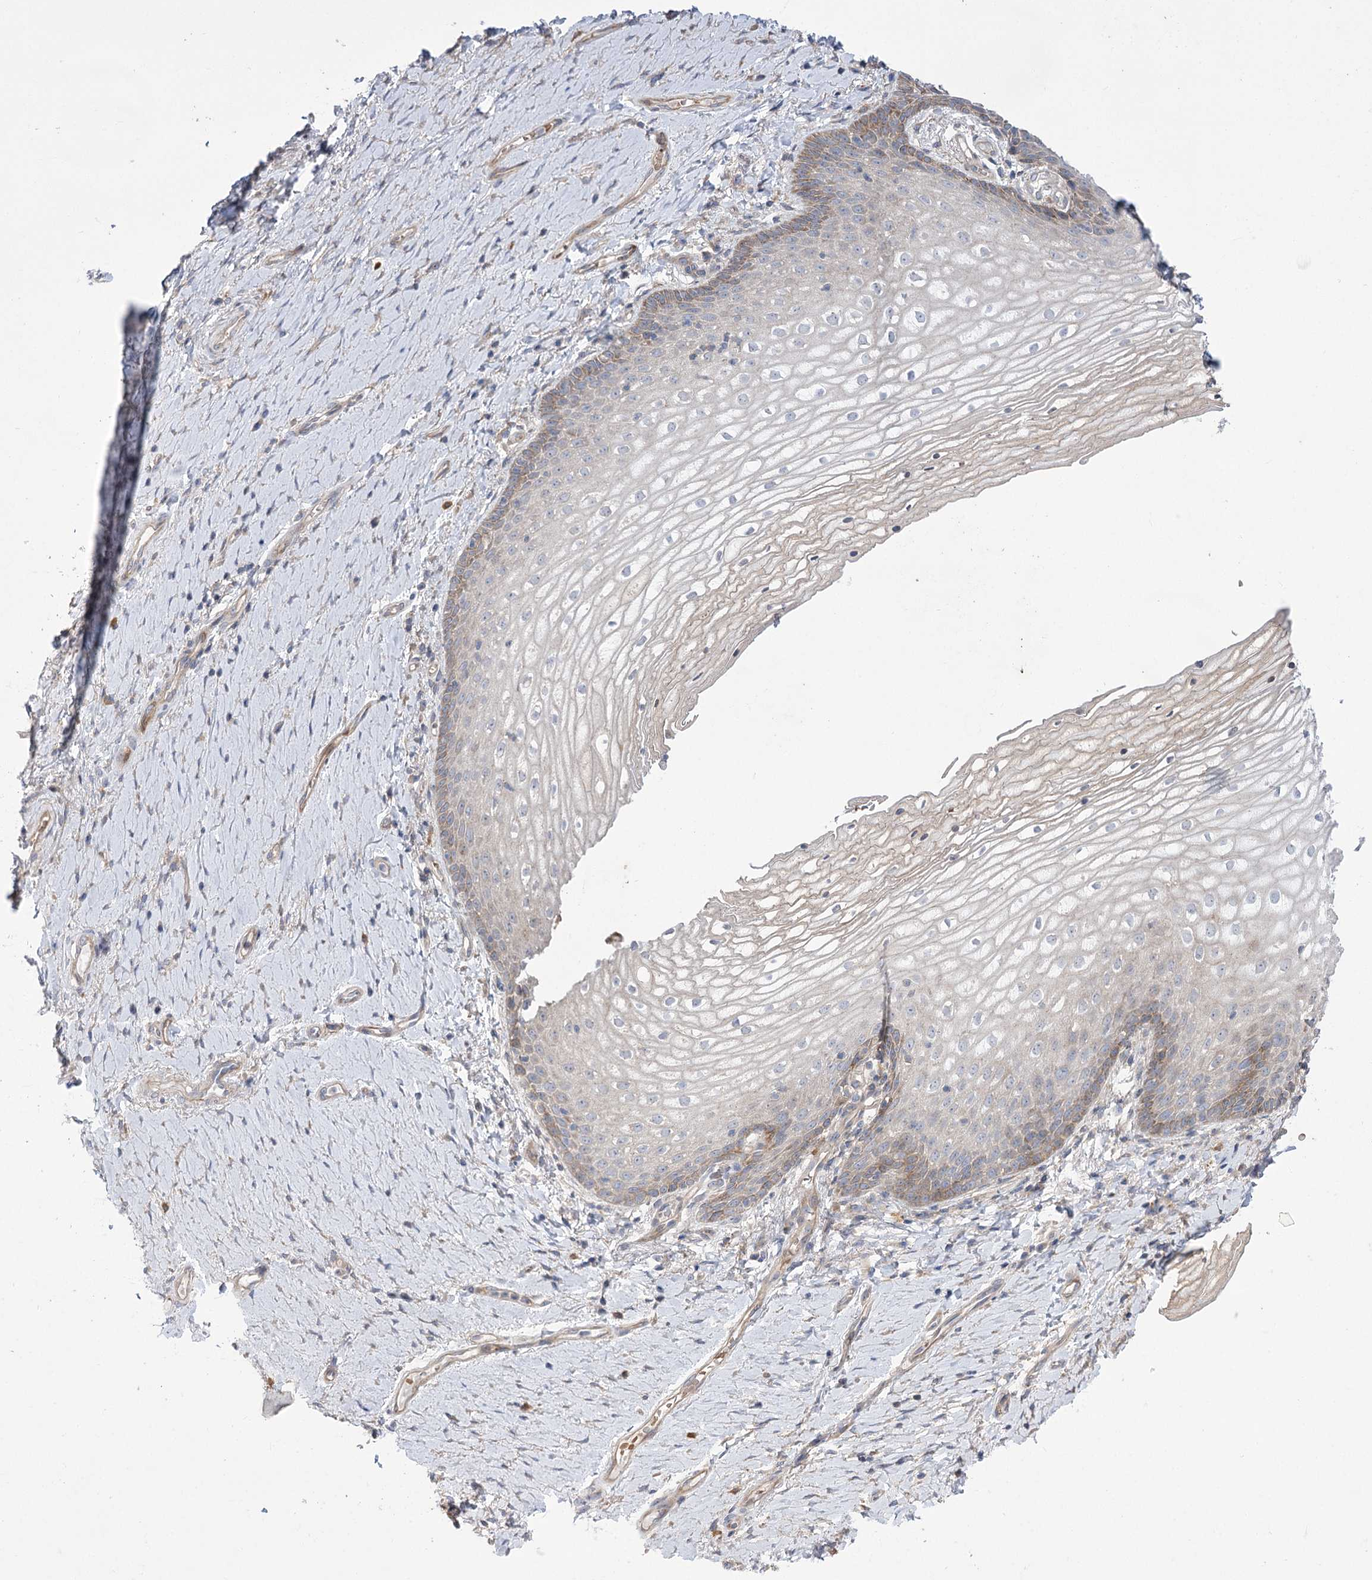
{"staining": {"intensity": "weak", "quantity": "<25%", "location": "cytoplasmic/membranous"}, "tissue": "vagina", "cell_type": "Squamous epithelial cells", "image_type": "normal", "snomed": [{"axis": "morphology", "description": "Normal tissue, NOS"}, {"axis": "topography", "description": "Vagina"}], "caption": "Immunohistochemistry (IHC) micrograph of unremarkable vagina: vagina stained with DAB reveals no significant protein expression in squamous epithelial cells. (IHC, brightfield microscopy, high magnification).", "gene": "TRUB1", "patient": {"sex": "female", "age": 60}}